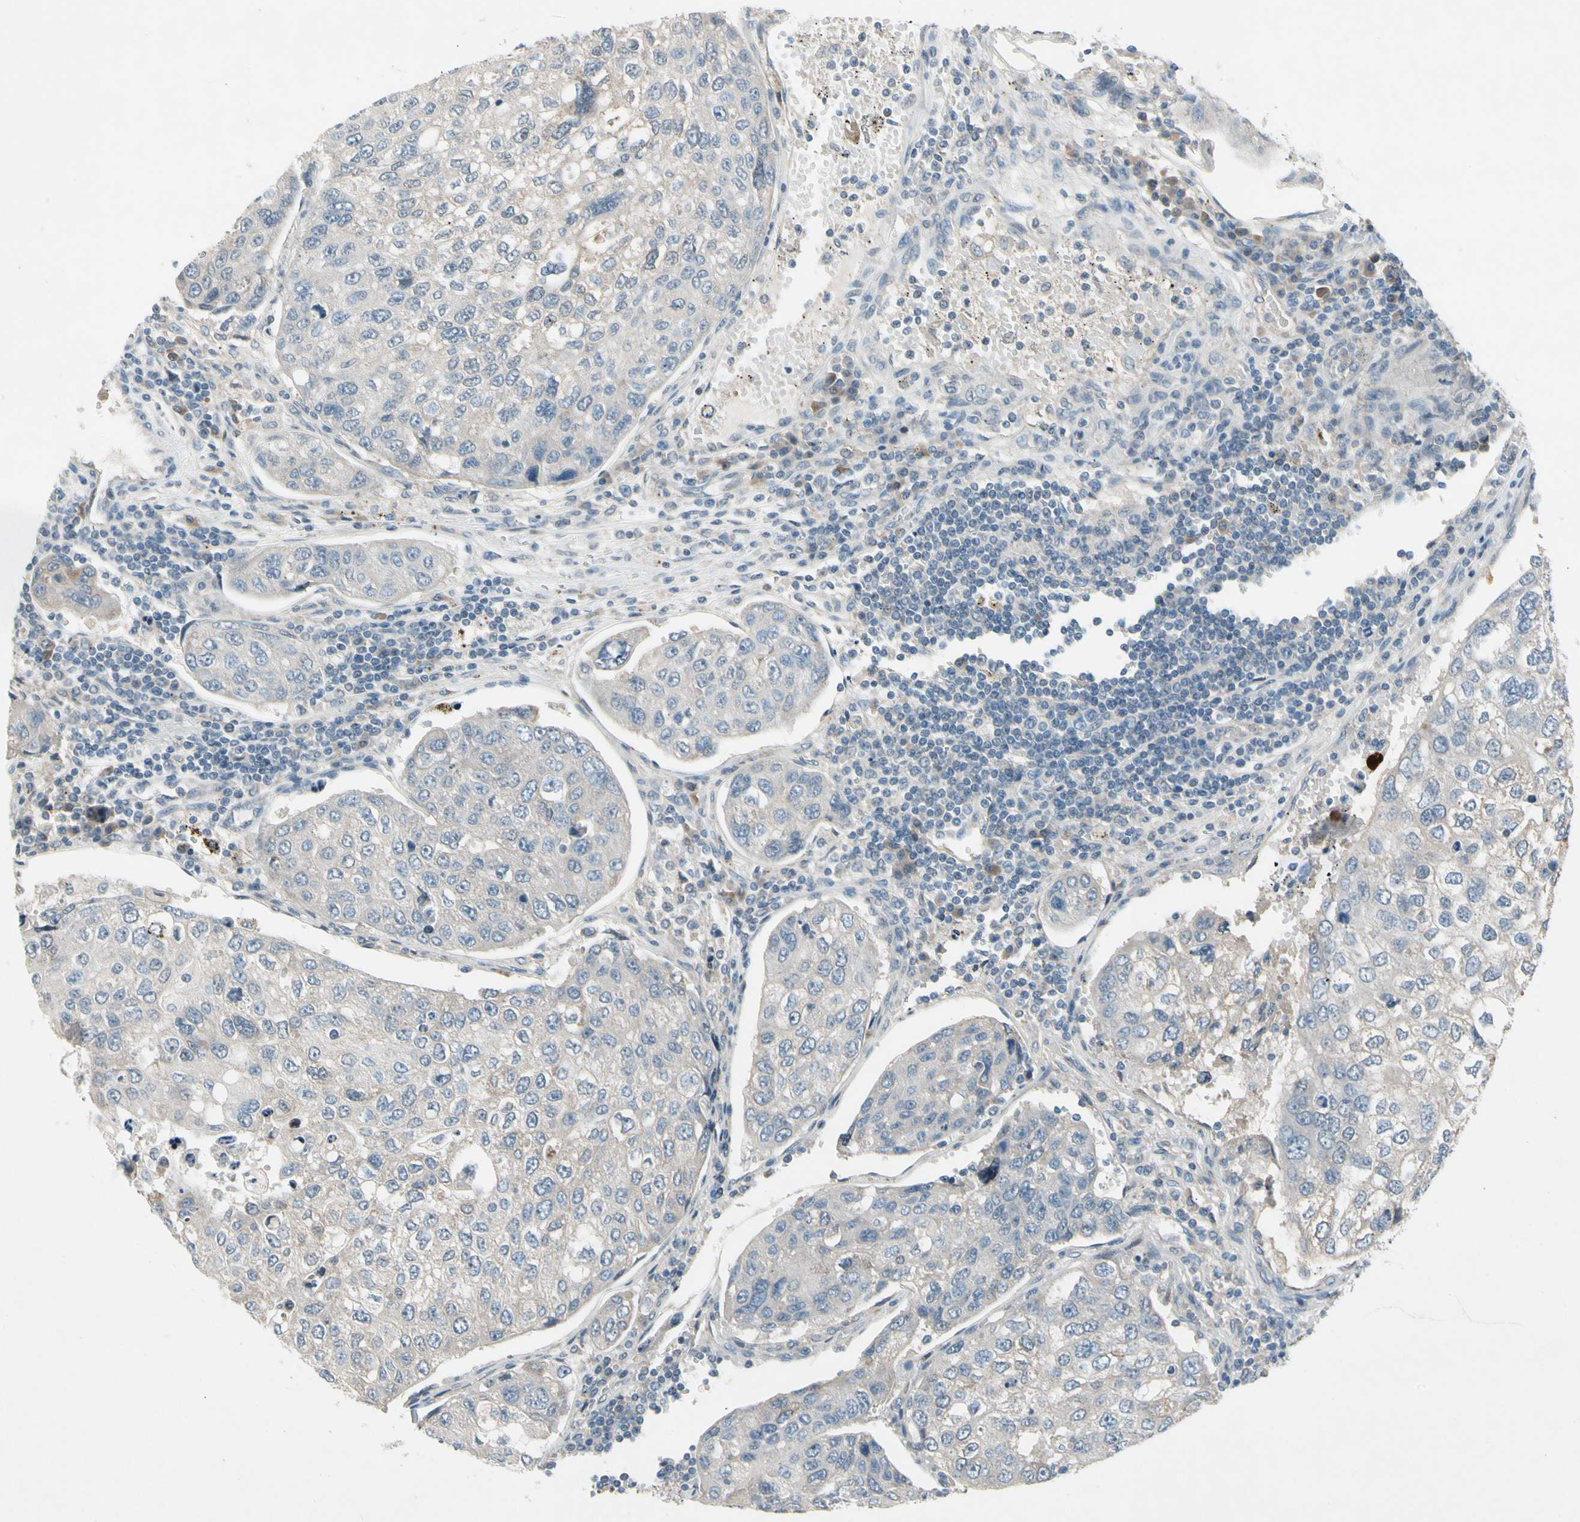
{"staining": {"intensity": "weak", "quantity": "<25%", "location": "cytoplasmic/membranous"}, "tissue": "urothelial cancer", "cell_type": "Tumor cells", "image_type": "cancer", "snomed": [{"axis": "morphology", "description": "Urothelial carcinoma, High grade"}, {"axis": "topography", "description": "Lymph node"}, {"axis": "topography", "description": "Urinary bladder"}], "caption": "This is a histopathology image of IHC staining of high-grade urothelial carcinoma, which shows no expression in tumor cells.", "gene": "PIP5K1B", "patient": {"sex": "male", "age": 51}}